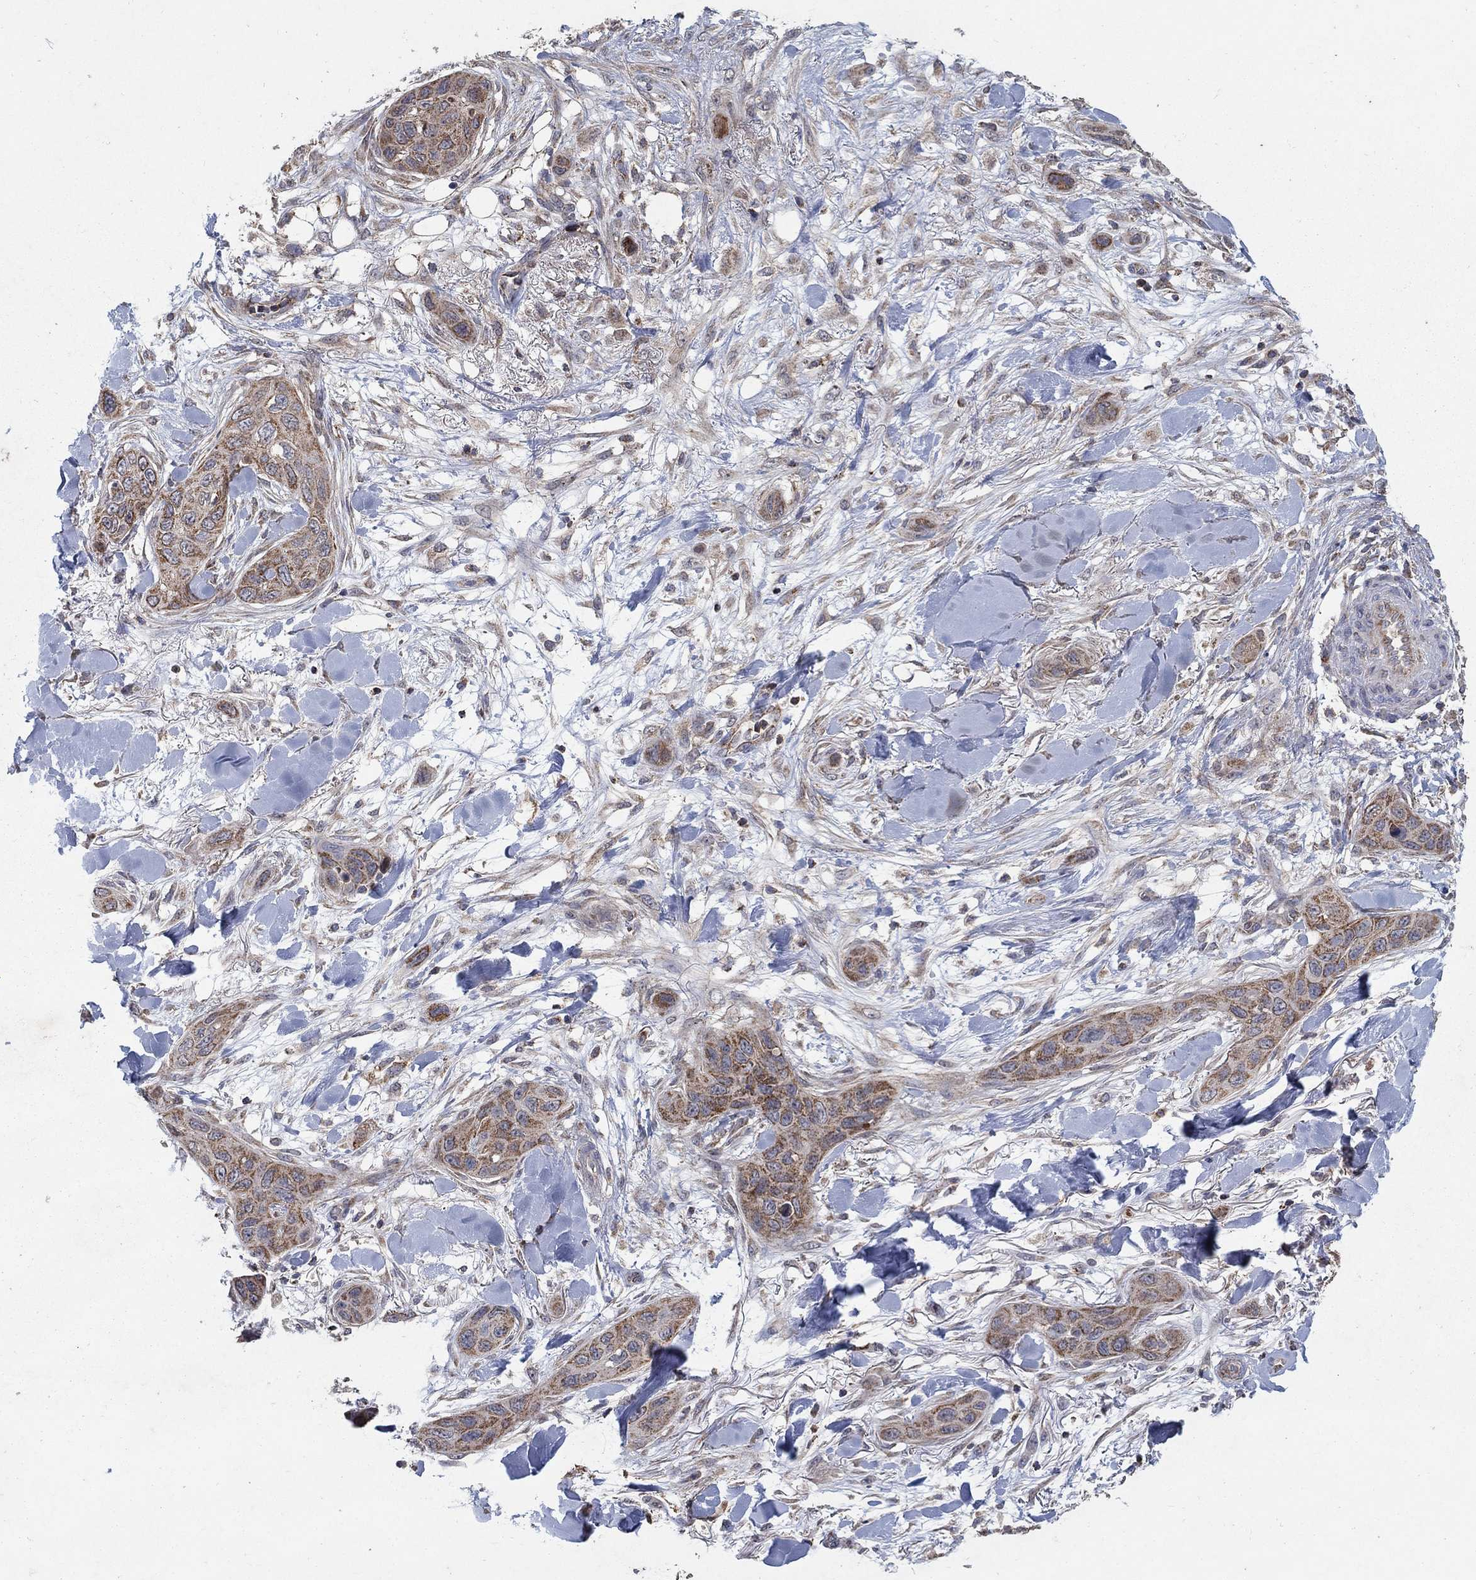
{"staining": {"intensity": "moderate", "quantity": ">75%", "location": "cytoplasmic/membranous"}, "tissue": "skin cancer", "cell_type": "Tumor cells", "image_type": "cancer", "snomed": [{"axis": "morphology", "description": "Squamous cell carcinoma, NOS"}, {"axis": "topography", "description": "Skin"}], "caption": "Skin cancer stained with a brown dye exhibits moderate cytoplasmic/membranous positive positivity in about >75% of tumor cells.", "gene": "GPSM1", "patient": {"sex": "male", "age": 78}}